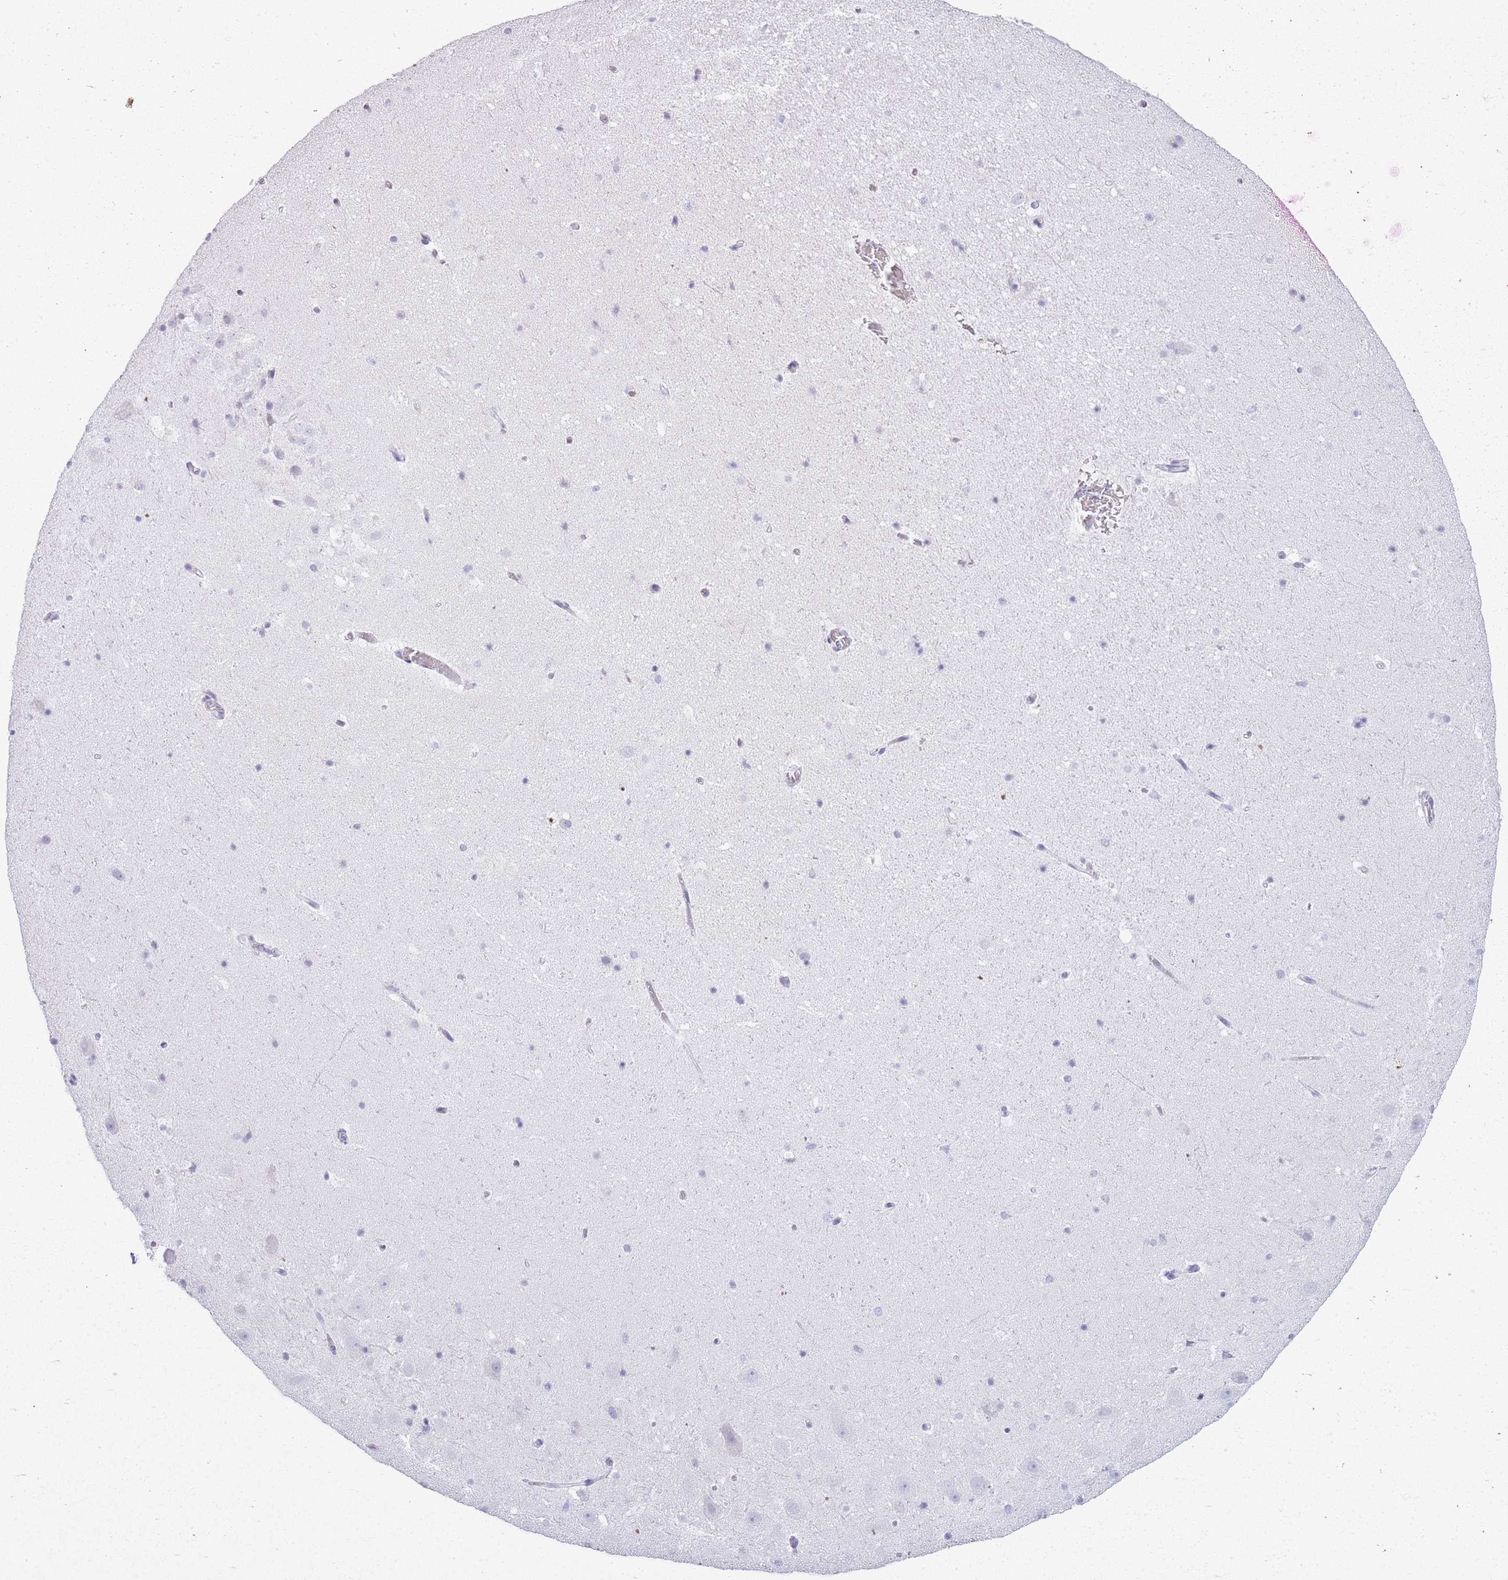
{"staining": {"intensity": "negative", "quantity": "none", "location": "none"}, "tissue": "hippocampus", "cell_type": "Glial cells", "image_type": "normal", "snomed": [{"axis": "morphology", "description": "Normal tissue, NOS"}, {"axis": "topography", "description": "Hippocampus"}], "caption": "IHC histopathology image of normal hippocampus: human hippocampus stained with DAB shows no significant protein expression in glial cells.", "gene": "OR7C1", "patient": {"sex": "male", "age": 37}}